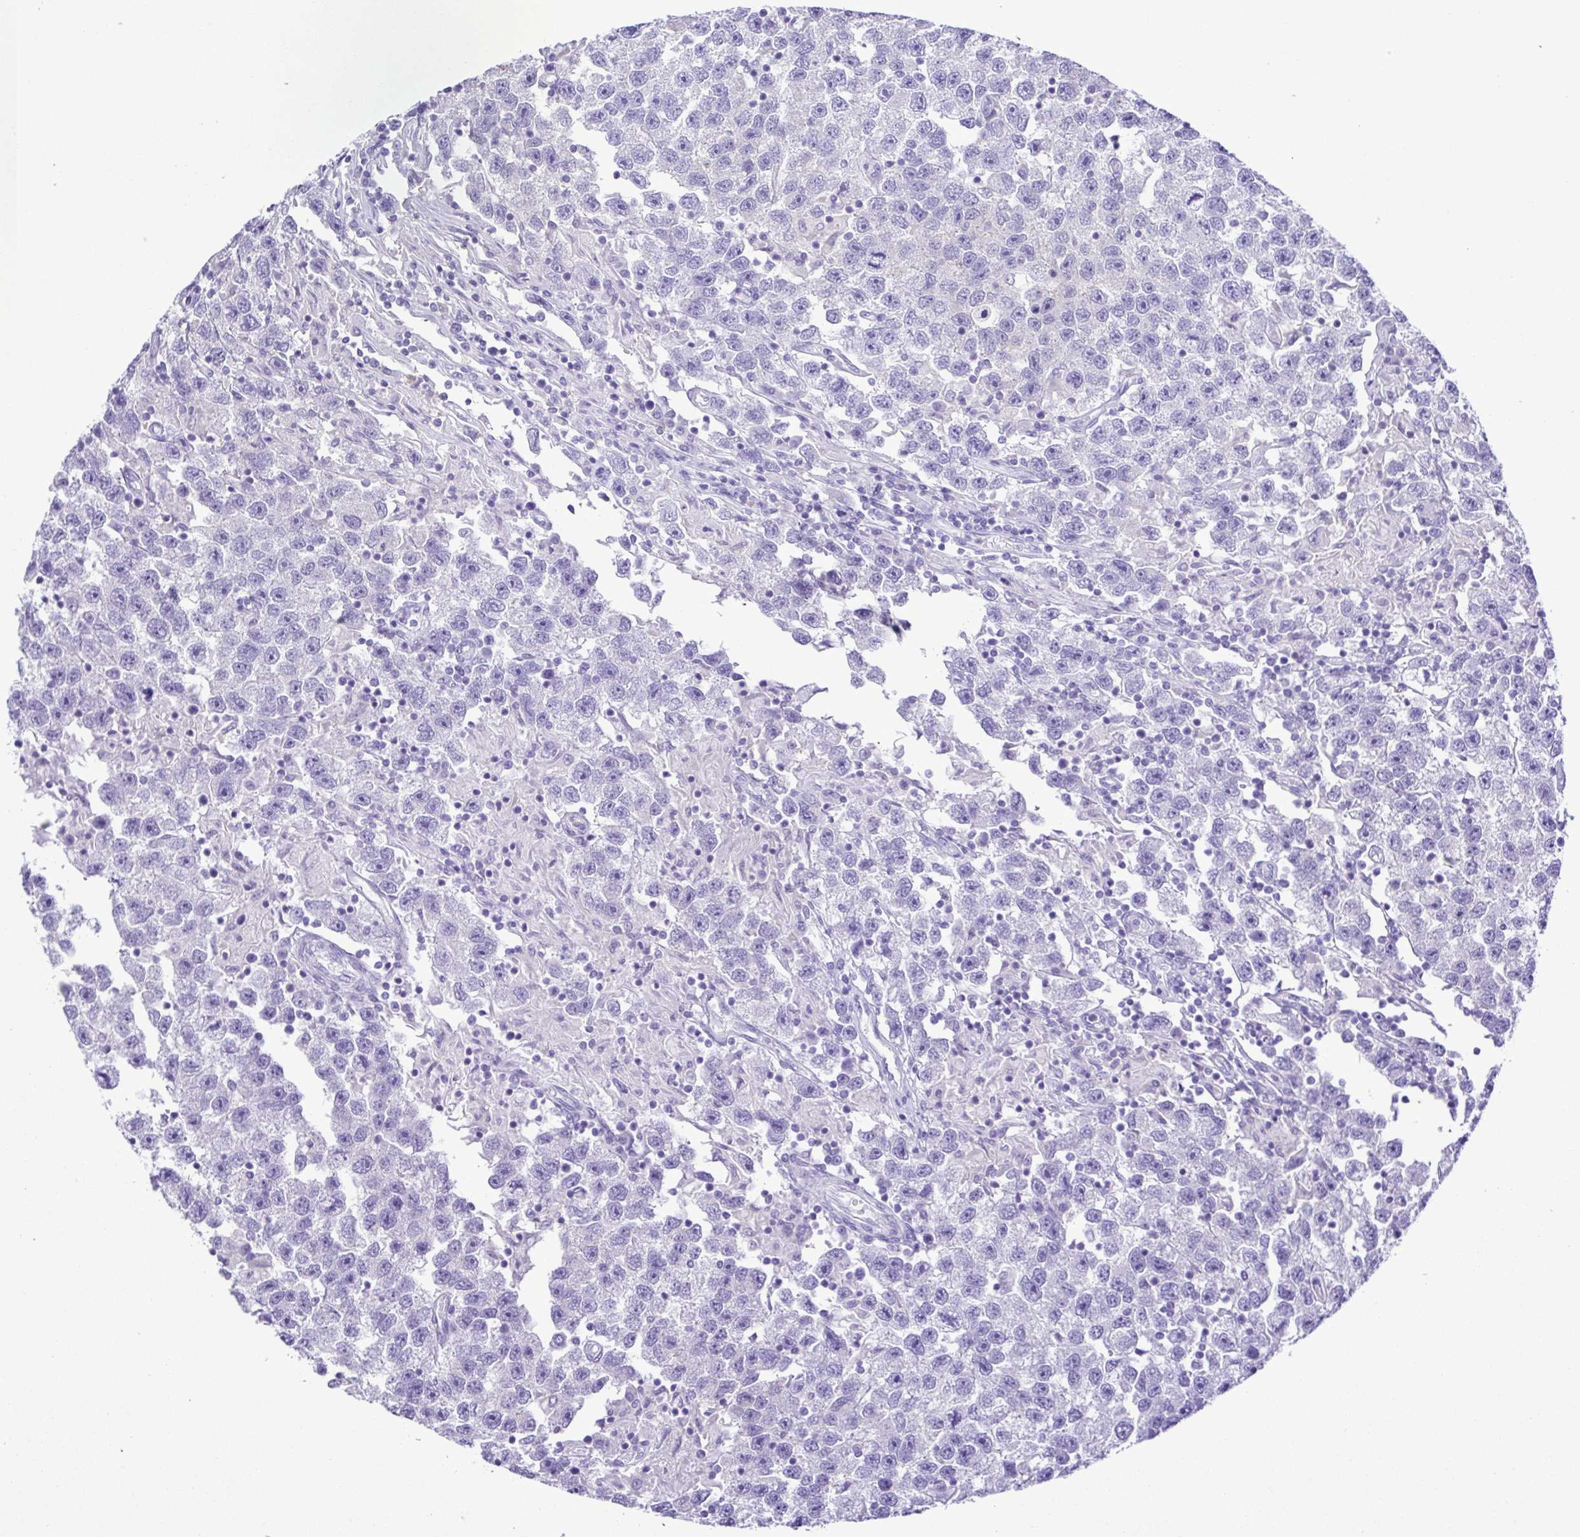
{"staining": {"intensity": "negative", "quantity": "none", "location": "none"}, "tissue": "testis cancer", "cell_type": "Tumor cells", "image_type": "cancer", "snomed": [{"axis": "morphology", "description": "Seminoma, NOS"}, {"axis": "topography", "description": "Testis"}], "caption": "Tumor cells show no significant positivity in testis cancer.", "gene": "SYT1", "patient": {"sex": "male", "age": 26}}